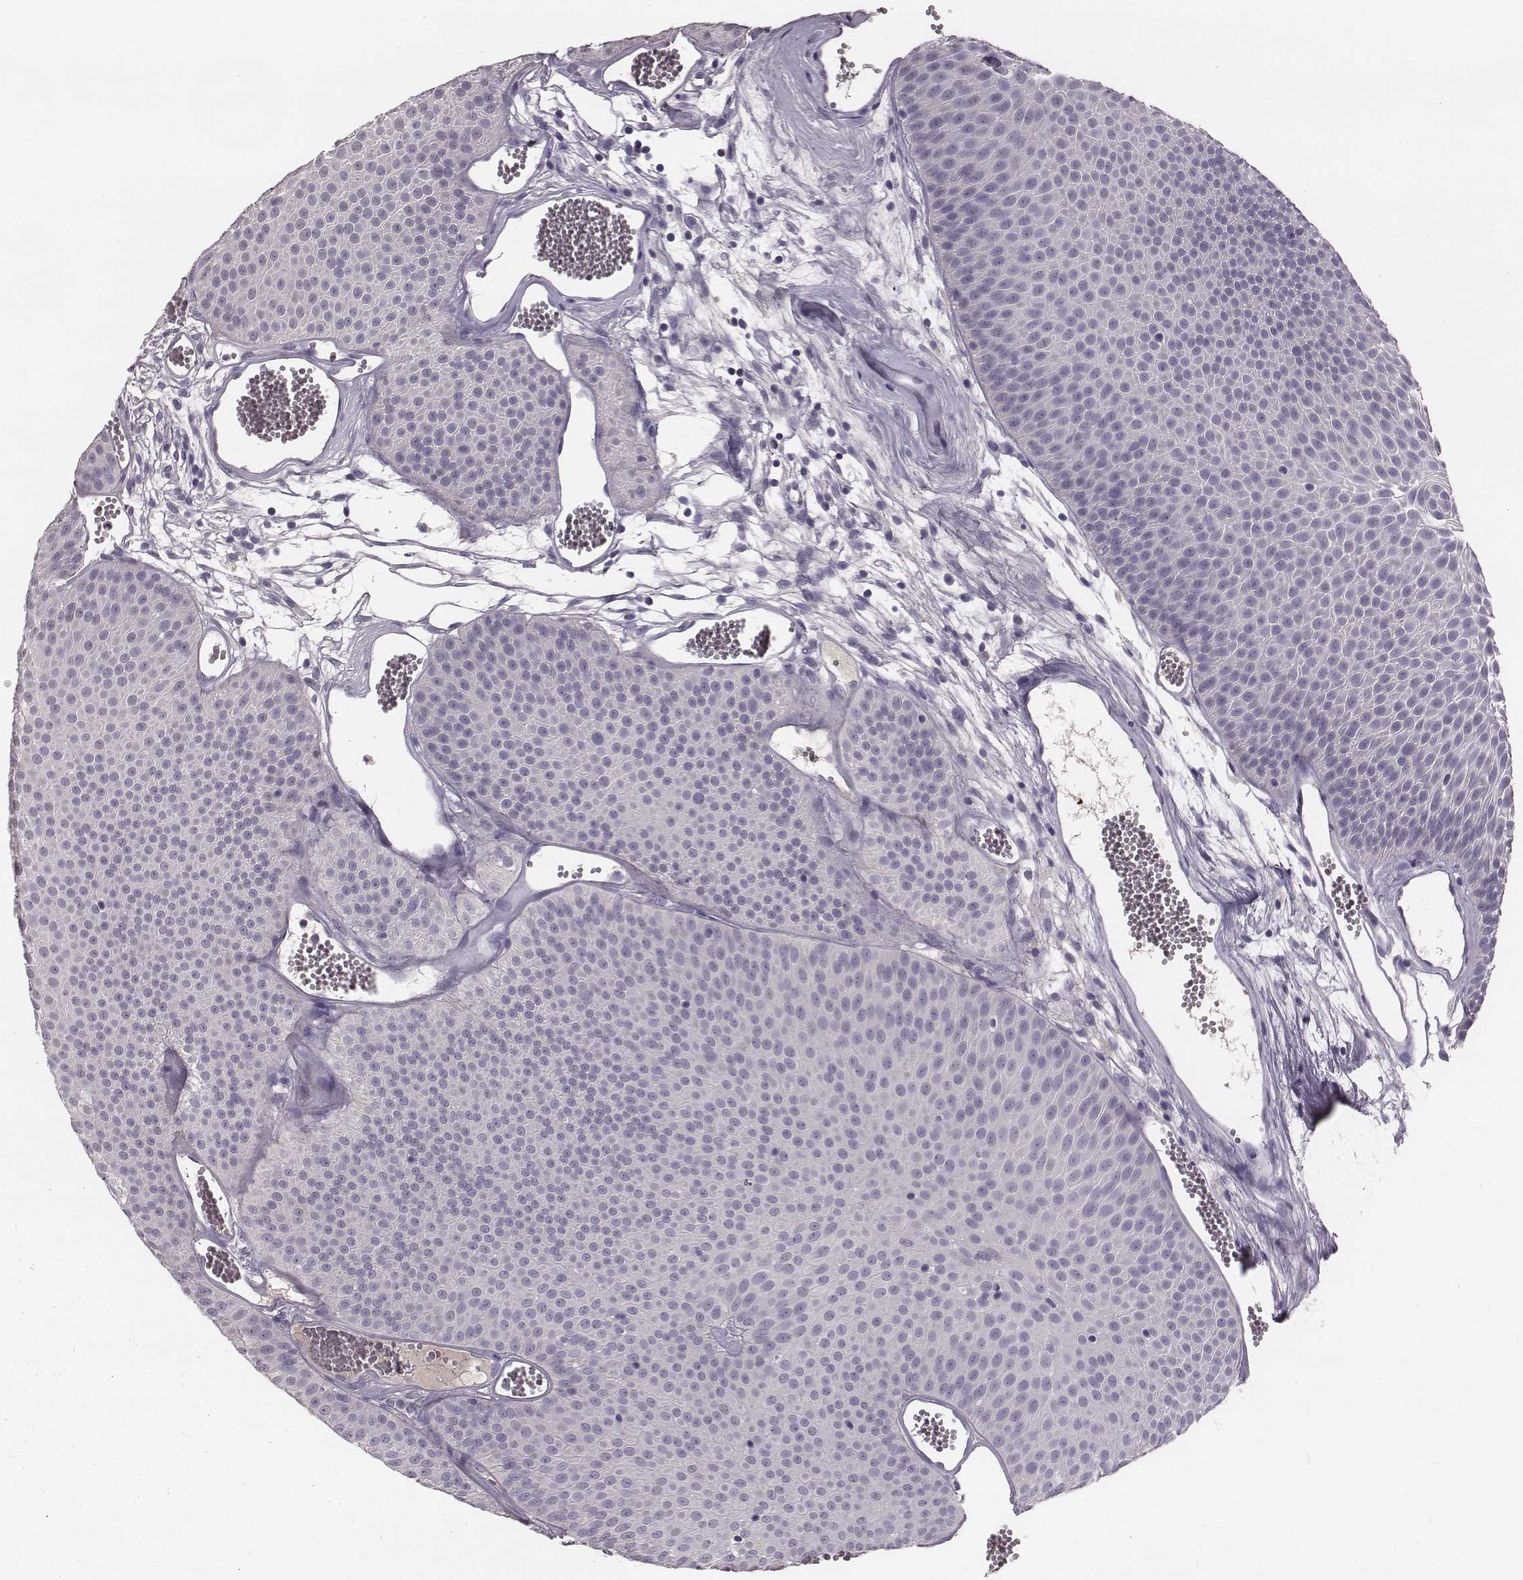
{"staining": {"intensity": "negative", "quantity": "none", "location": "none"}, "tissue": "urothelial cancer", "cell_type": "Tumor cells", "image_type": "cancer", "snomed": [{"axis": "morphology", "description": "Urothelial carcinoma, Low grade"}, {"axis": "topography", "description": "Urinary bladder"}], "caption": "High power microscopy histopathology image of an immunohistochemistry photomicrograph of urothelial cancer, revealing no significant staining in tumor cells.", "gene": "SMIM24", "patient": {"sex": "male", "age": 52}}